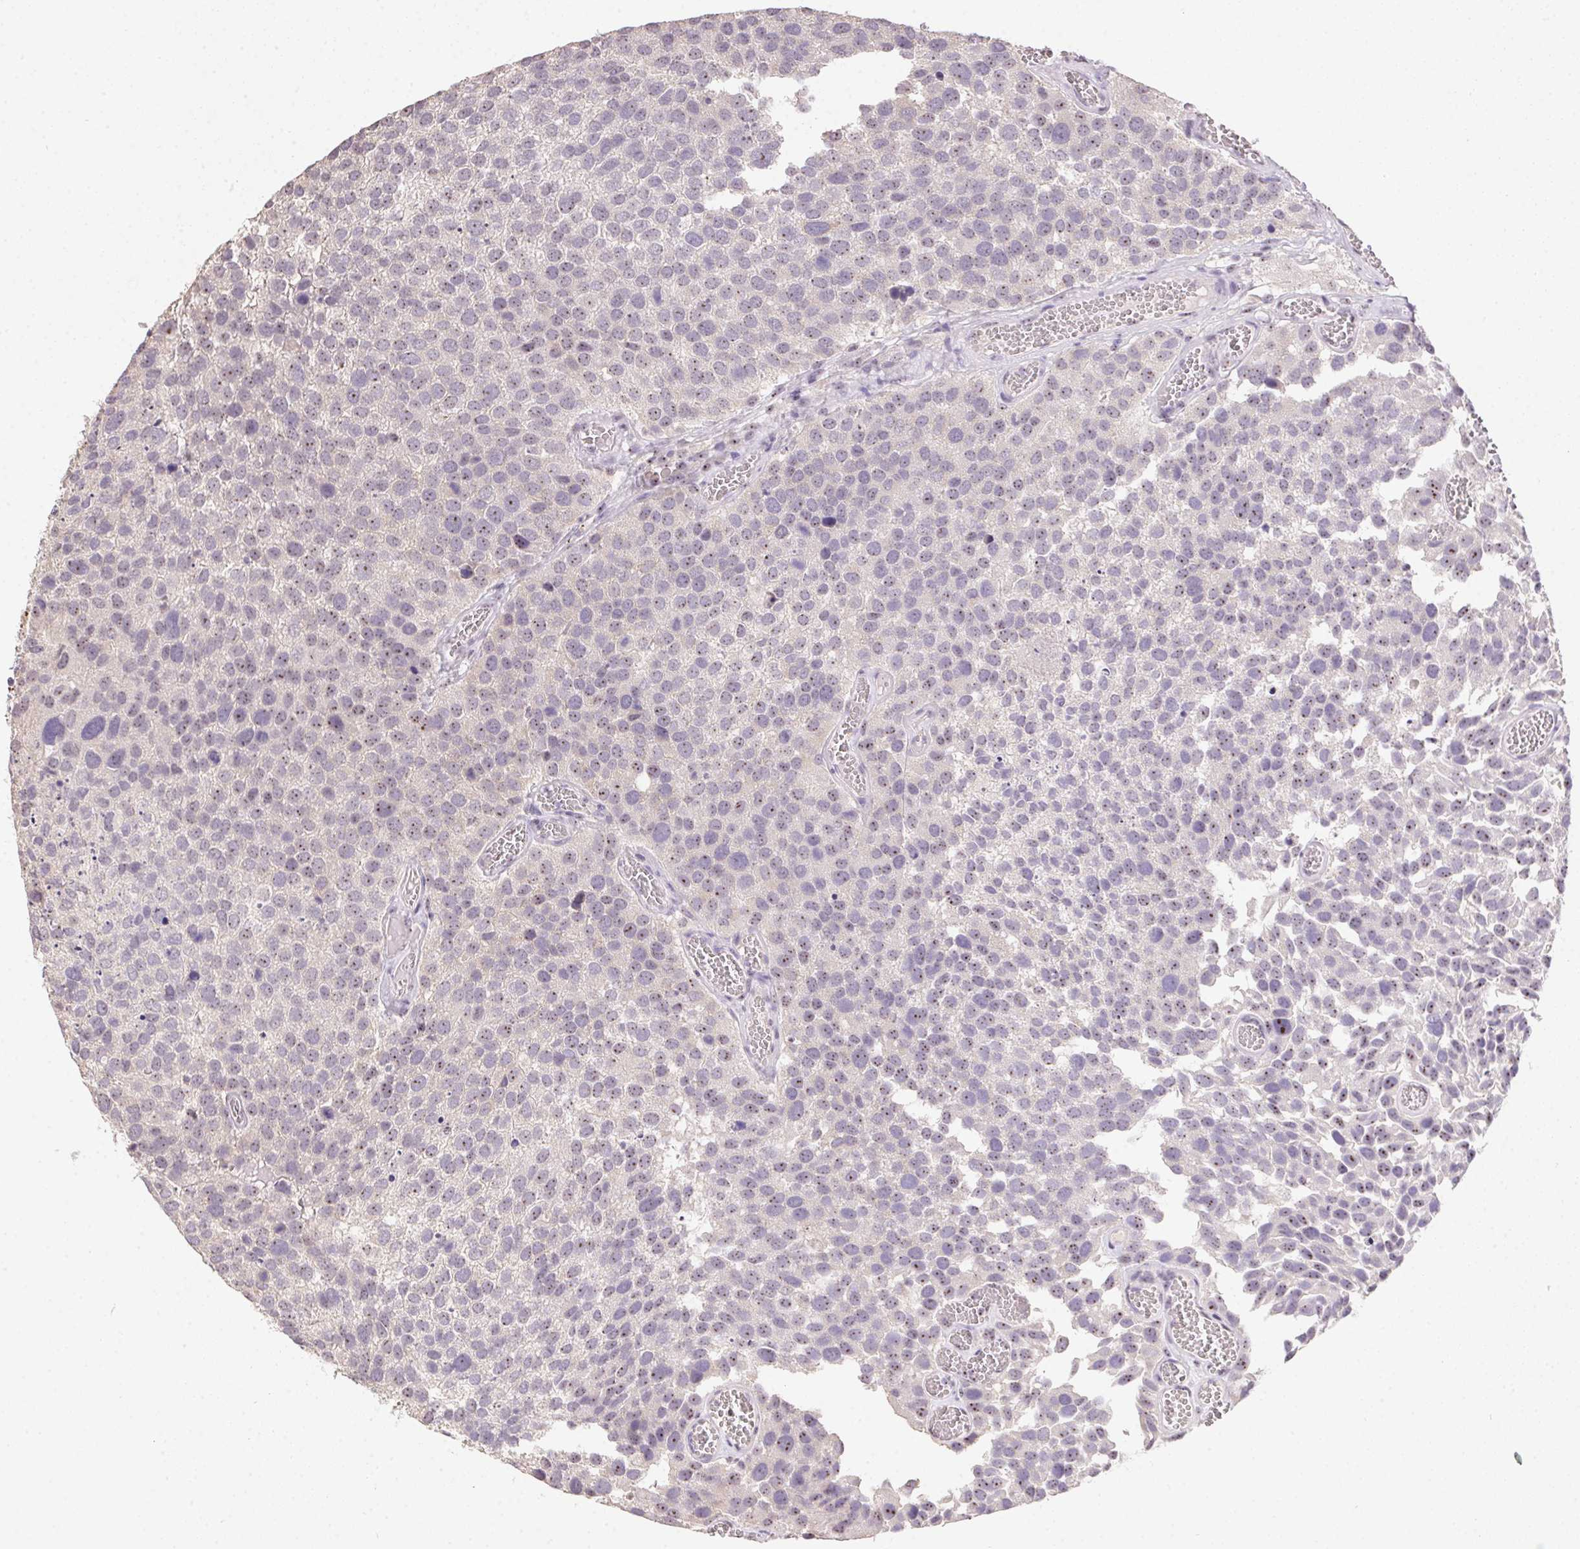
{"staining": {"intensity": "weak", "quantity": "25%-75%", "location": "nuclear"}, "tissue": "urothelial cancer", "cell_type": "Tumor cells", "image_type": "cancer", "snomed": [{"axis": "morphology", "description": "Urothelial carcinoma, Low grade"}, {"axis": "topography", "description": "Urinary bladder"}], "caption": "Immunohistochemistry (IHC) of urothelial cancer demonstrates low levels of weak nuclear expression in approximately 25%-75% of tumor cells.", "gene": "BATF2", "patient": {"sex": "female", "age": 69}}